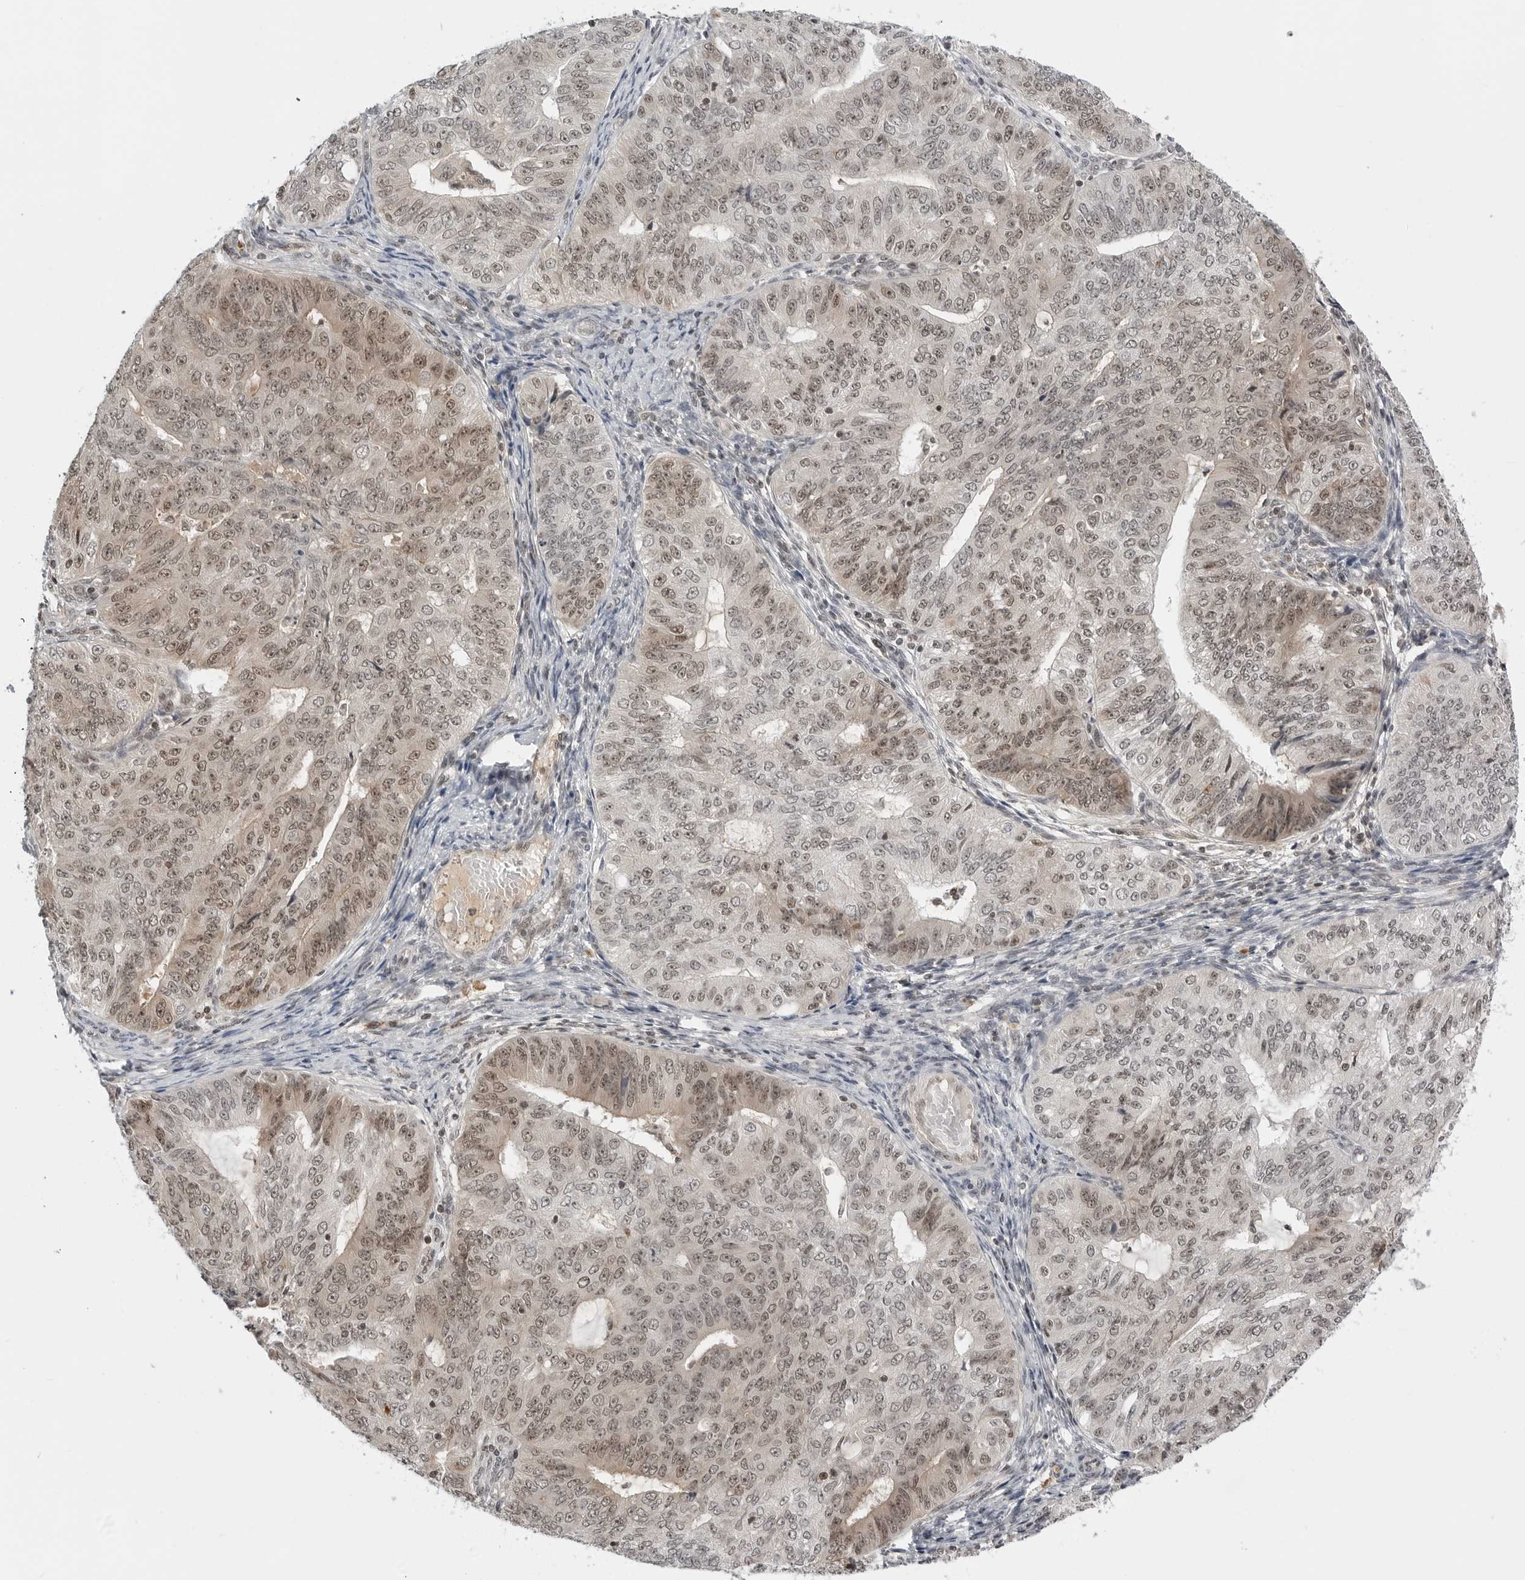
{"staining": {"intensity": "moderate", "quantity": ">75%", "location": "nuclear"}, "tissue": "endometrial cancer", "cell_type": "Tumor cells", "image_type": "cancer", "snomed": [{"axis": "morphology", "description": "Adenocarcinoma, NOS"}, {"axis": "topography", "description": "Endometrium"}], "caption": "Protein expression analysis of human endometrial cancer reveals moderate nuclear positivity in approximately >75% of tumor cells.", "gene": "C8orf33", "patient": {"sex": "female", "age": 32}}